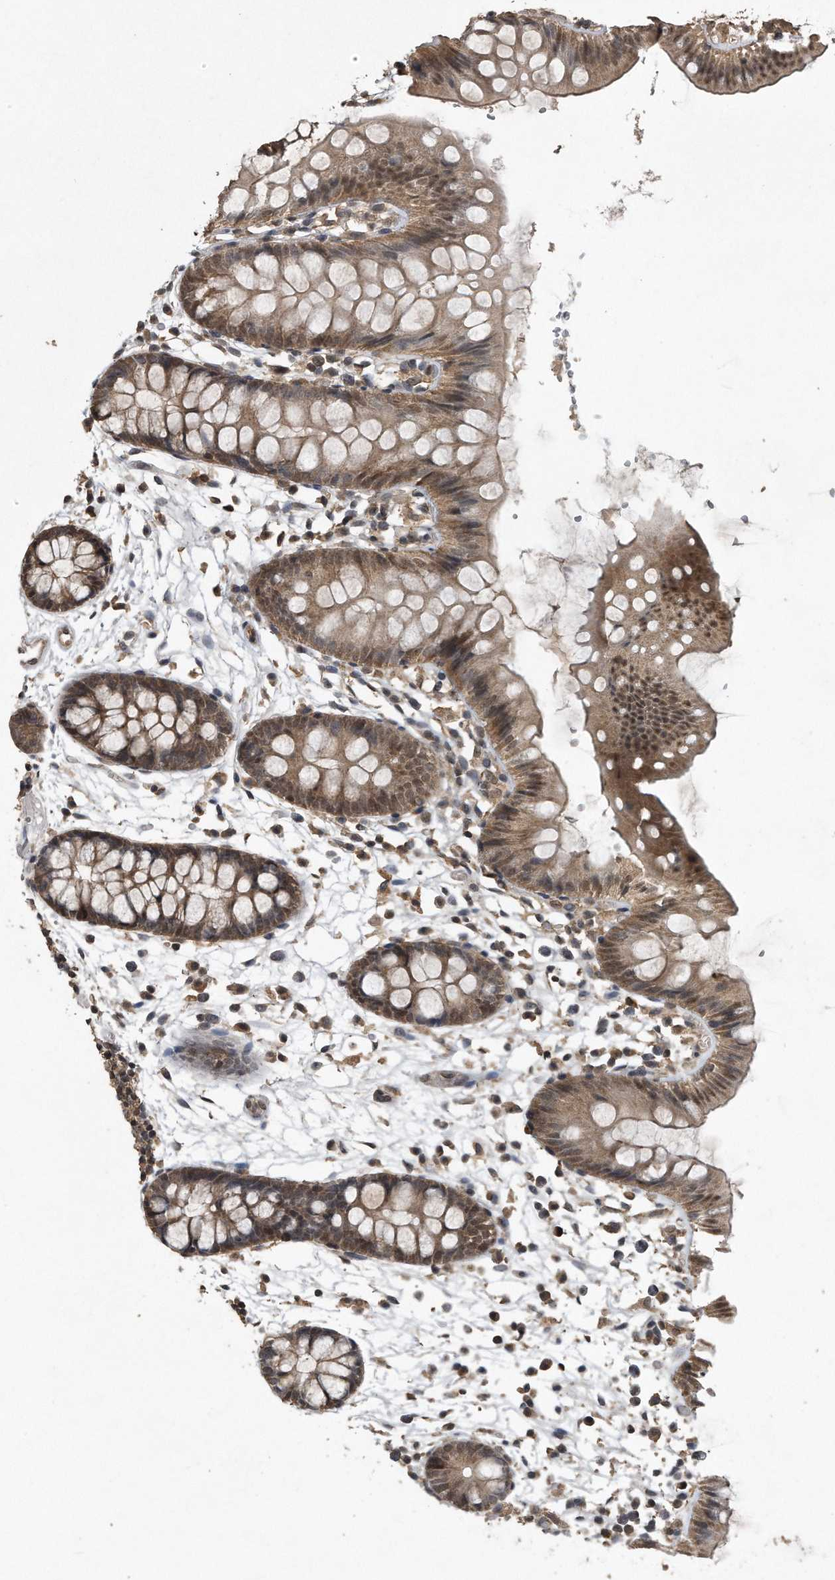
{"staining": {"intensity": "weak", "quantity": ">75%", "location": "cytoplasmic/membranous"}, "tissue": "colon", "cell_type": "Endothelial cells", "image_type": "normal", "snomed": [{"axis": "morphology", "description": "Normal tissue, NOS"}, {"axis": "topography", "description": "Colon"}], "caption": "Immunohistochemistry (IHC) (DAB) staining of unremarkable human colon reveals weak cytoplasmic/membranous protein positivity in approximately >75% of endothelial cells.", "gene": "CRYZL1", "patient": {"sex": "male", "age": 56}}